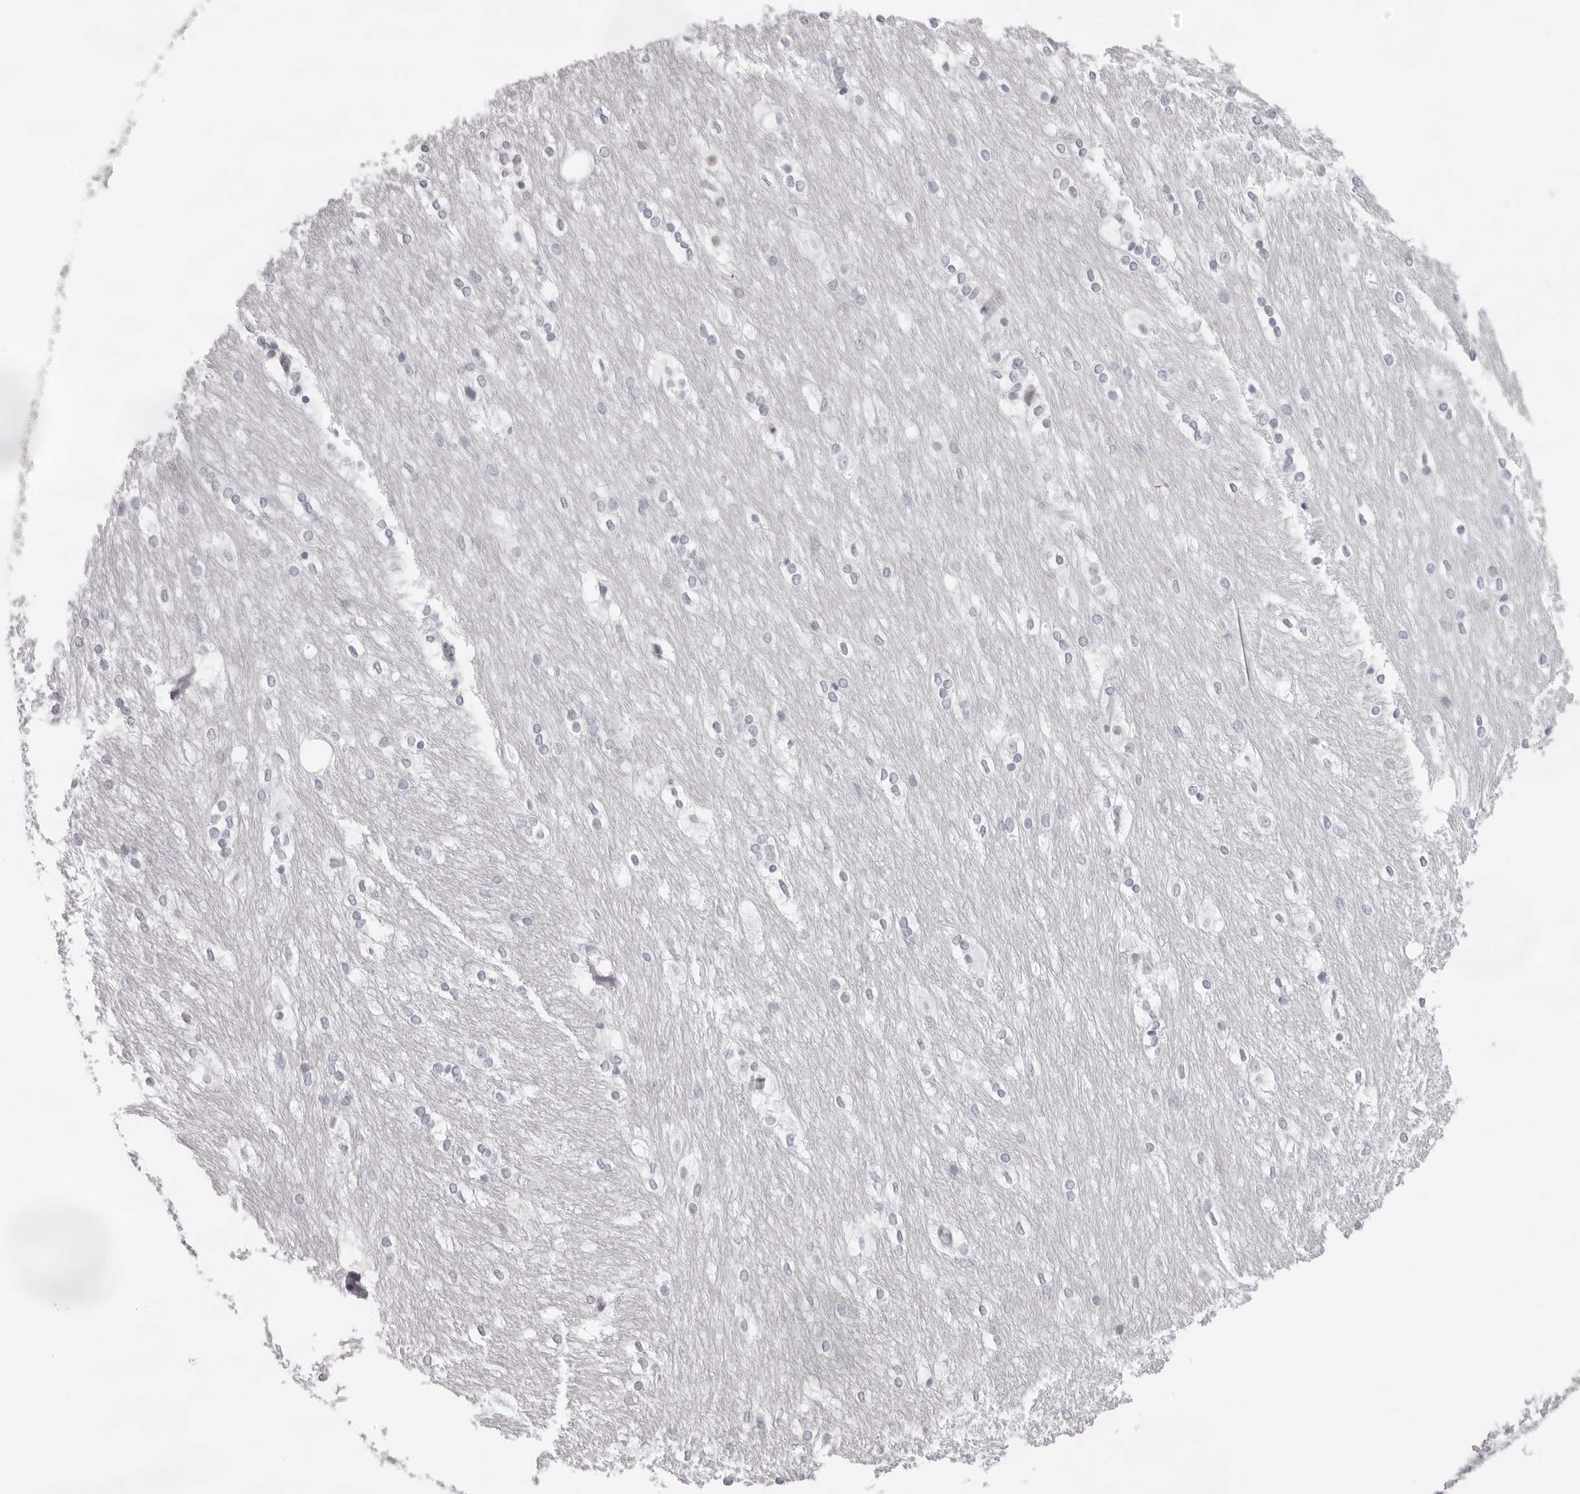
{"staining": {"intensity": "negative", "quantity": "none", "location": "none"}, "tissue": "caudate", "cell_type": "Glial cells", "image_type": "normal", "snomed": [{"axis": "morphology", "description": "Normal tissue, NOS"}, {"axis": "topography", "description": "Lateral ventricle wall"}], "caption": "A photomicrograph of human caudate is negative for staining in glial cells. The staining is performed using DAB (3,3'-diaminobenzidine) brown chromogen with nuclei counter-stained in using hematoxylin.", "gene": "KLK12", "patient": {"sex": "female", "age": 19}}